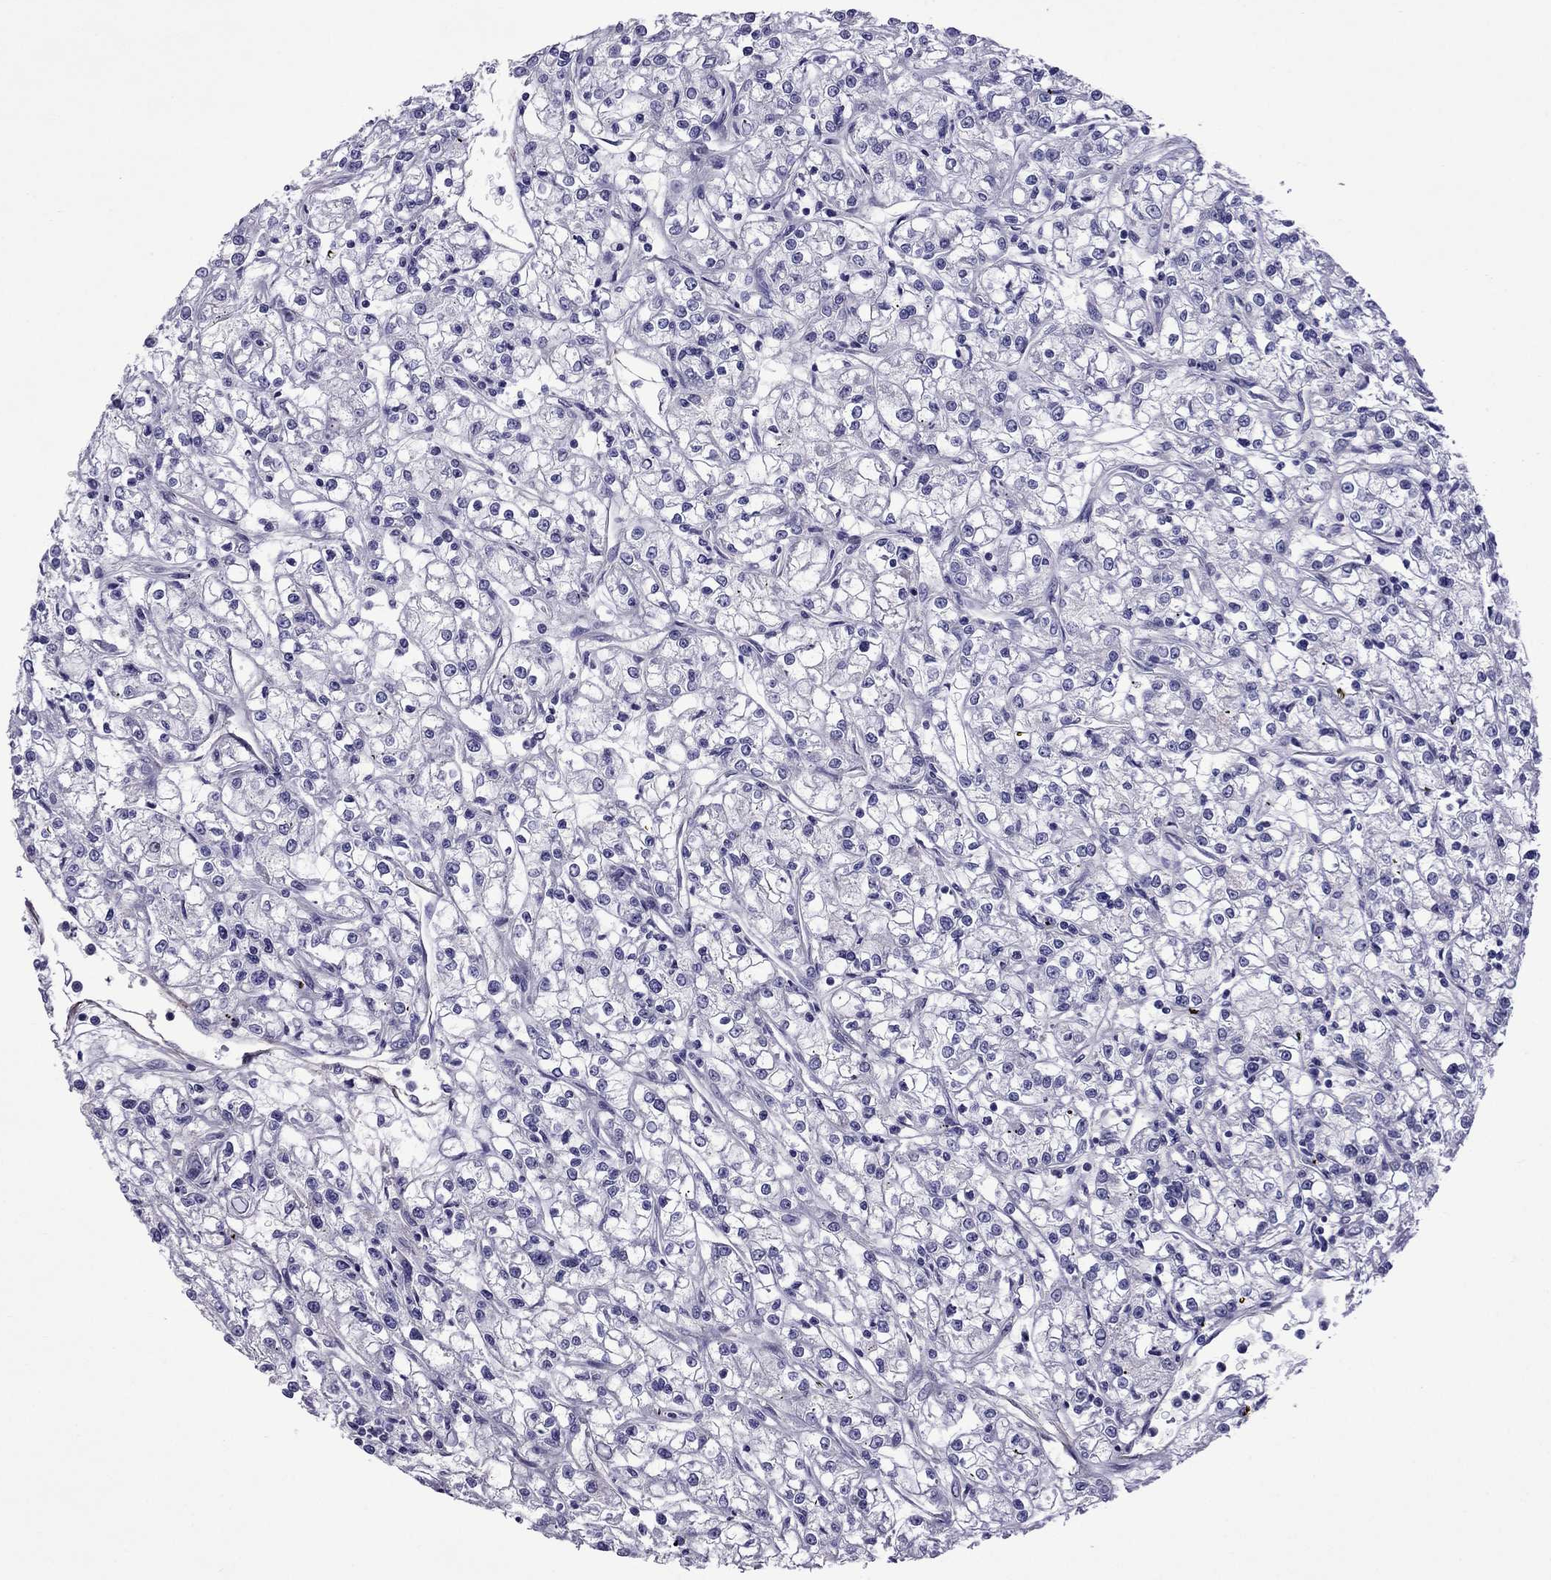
{"staining": {"intensity": "negative", "quantity": "none", "location": "none"}, "tissue": "renal cancer", "cell_type": "Tumor cells", "image_type": "cancer", "snomed": [{"axis": "morphology", "description": "Adenocarcinoma, NOS"}, {"axis": "topography", "description": "Kidney"}], "caption": "High power microscopy image of an immunohistochemistry micrograph of renal cancer, revealing no significant expression in tumor cells. Brightfield microscopy of immunohistochemistry (IHC) stained with DAB (brown) and hematoxylin (blue), captured at high magnification.", "gene": "CHRNA5", "patient": {"sex": "female", "age": 59}}